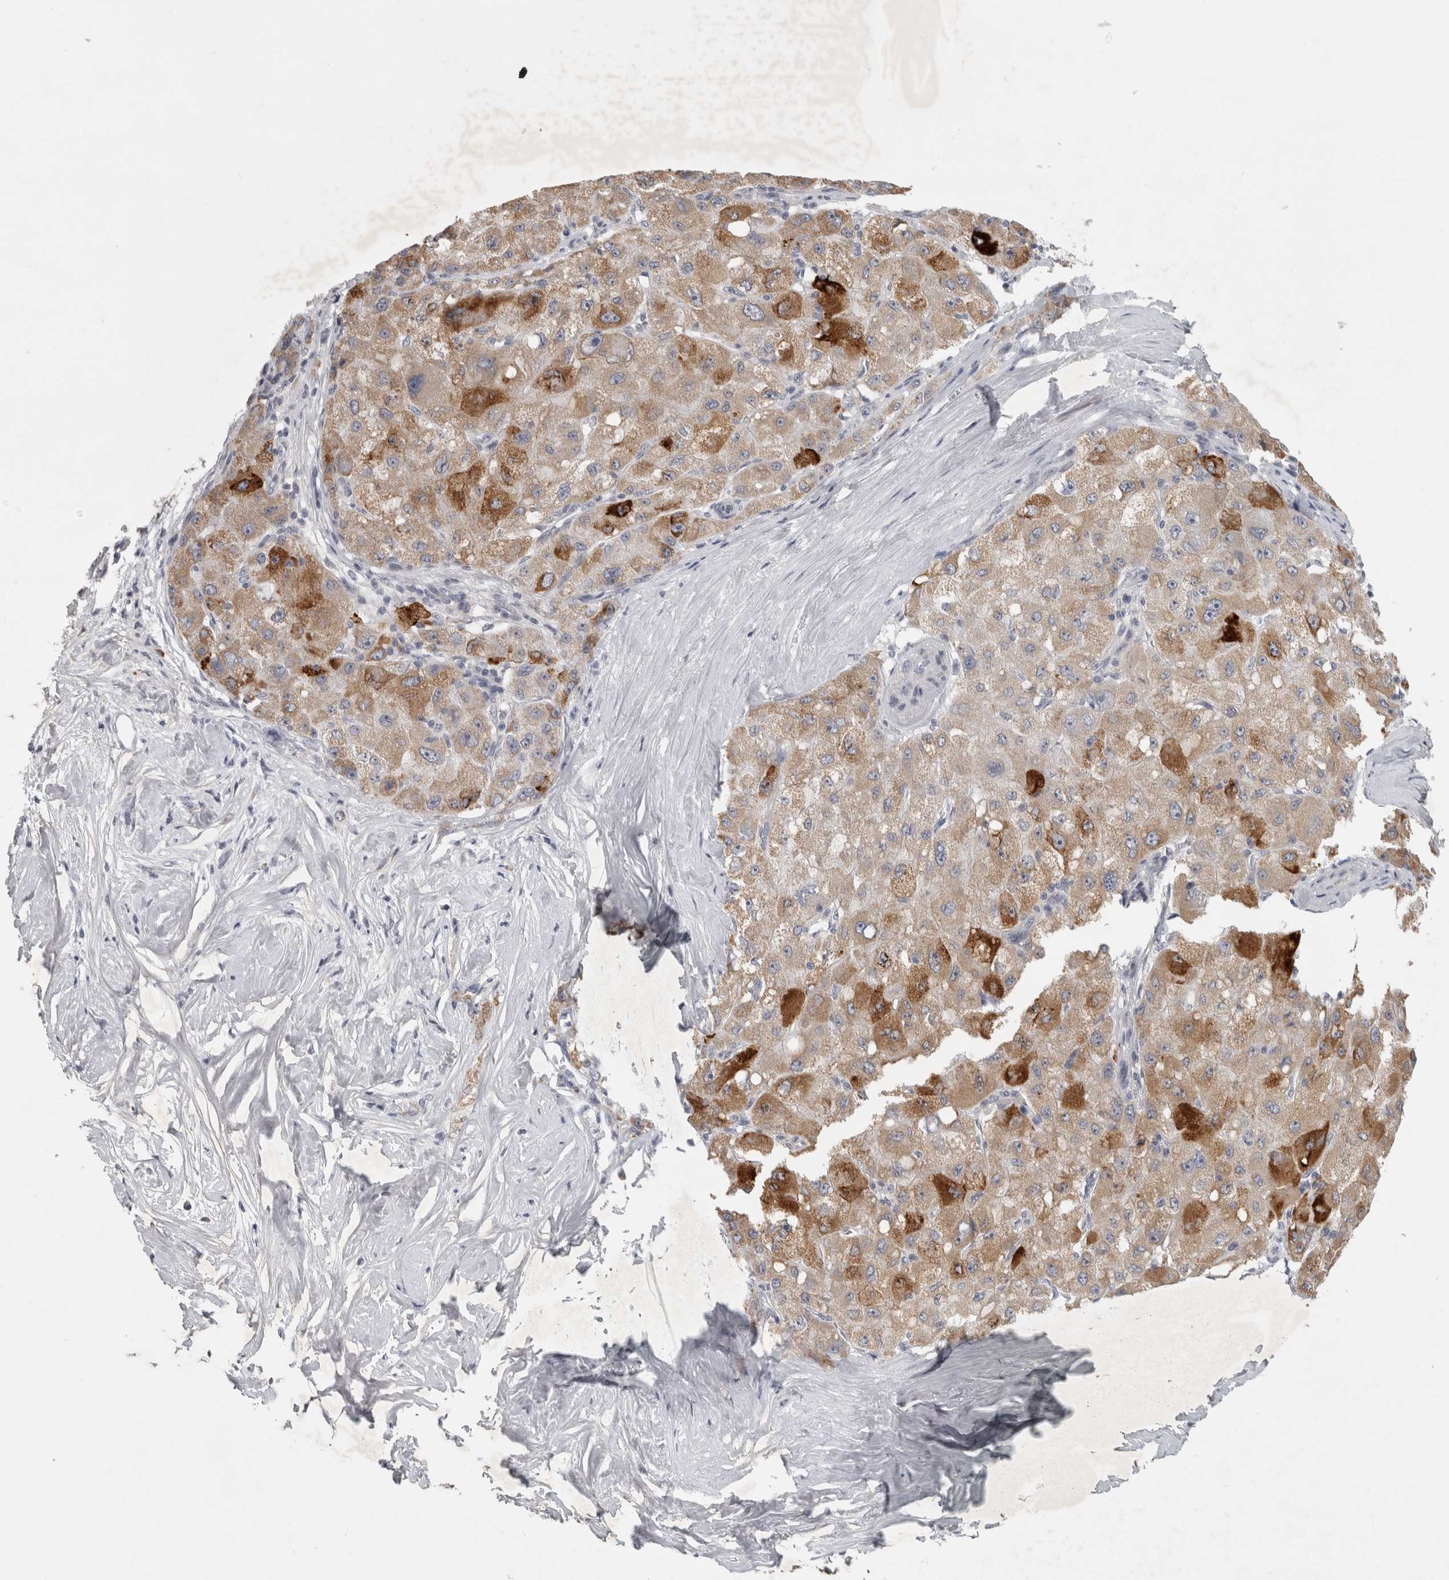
{"staining": {"intensity": "moderate", "quantity": "<25%", "location": "cytoplasmic/membranous"}, "tissue": "liver cancer", "cell_type": "Tumor cells", "image_type": "cancer", "snomed": [{"axis": "morphology", "description": "Carcinoma, Hepatocellular, NOS"}, {"axis": "topography", "description": "Liver"}], "caption": "Immunohistochemistry of liver cancer (hepatocellular carcinoma) shows low levels of moderate cytoplasmic/membranous staining in about <25% of tumor cells.", "gene": "PTPRN2", "patient": {"sex": "male", "age": 80}}